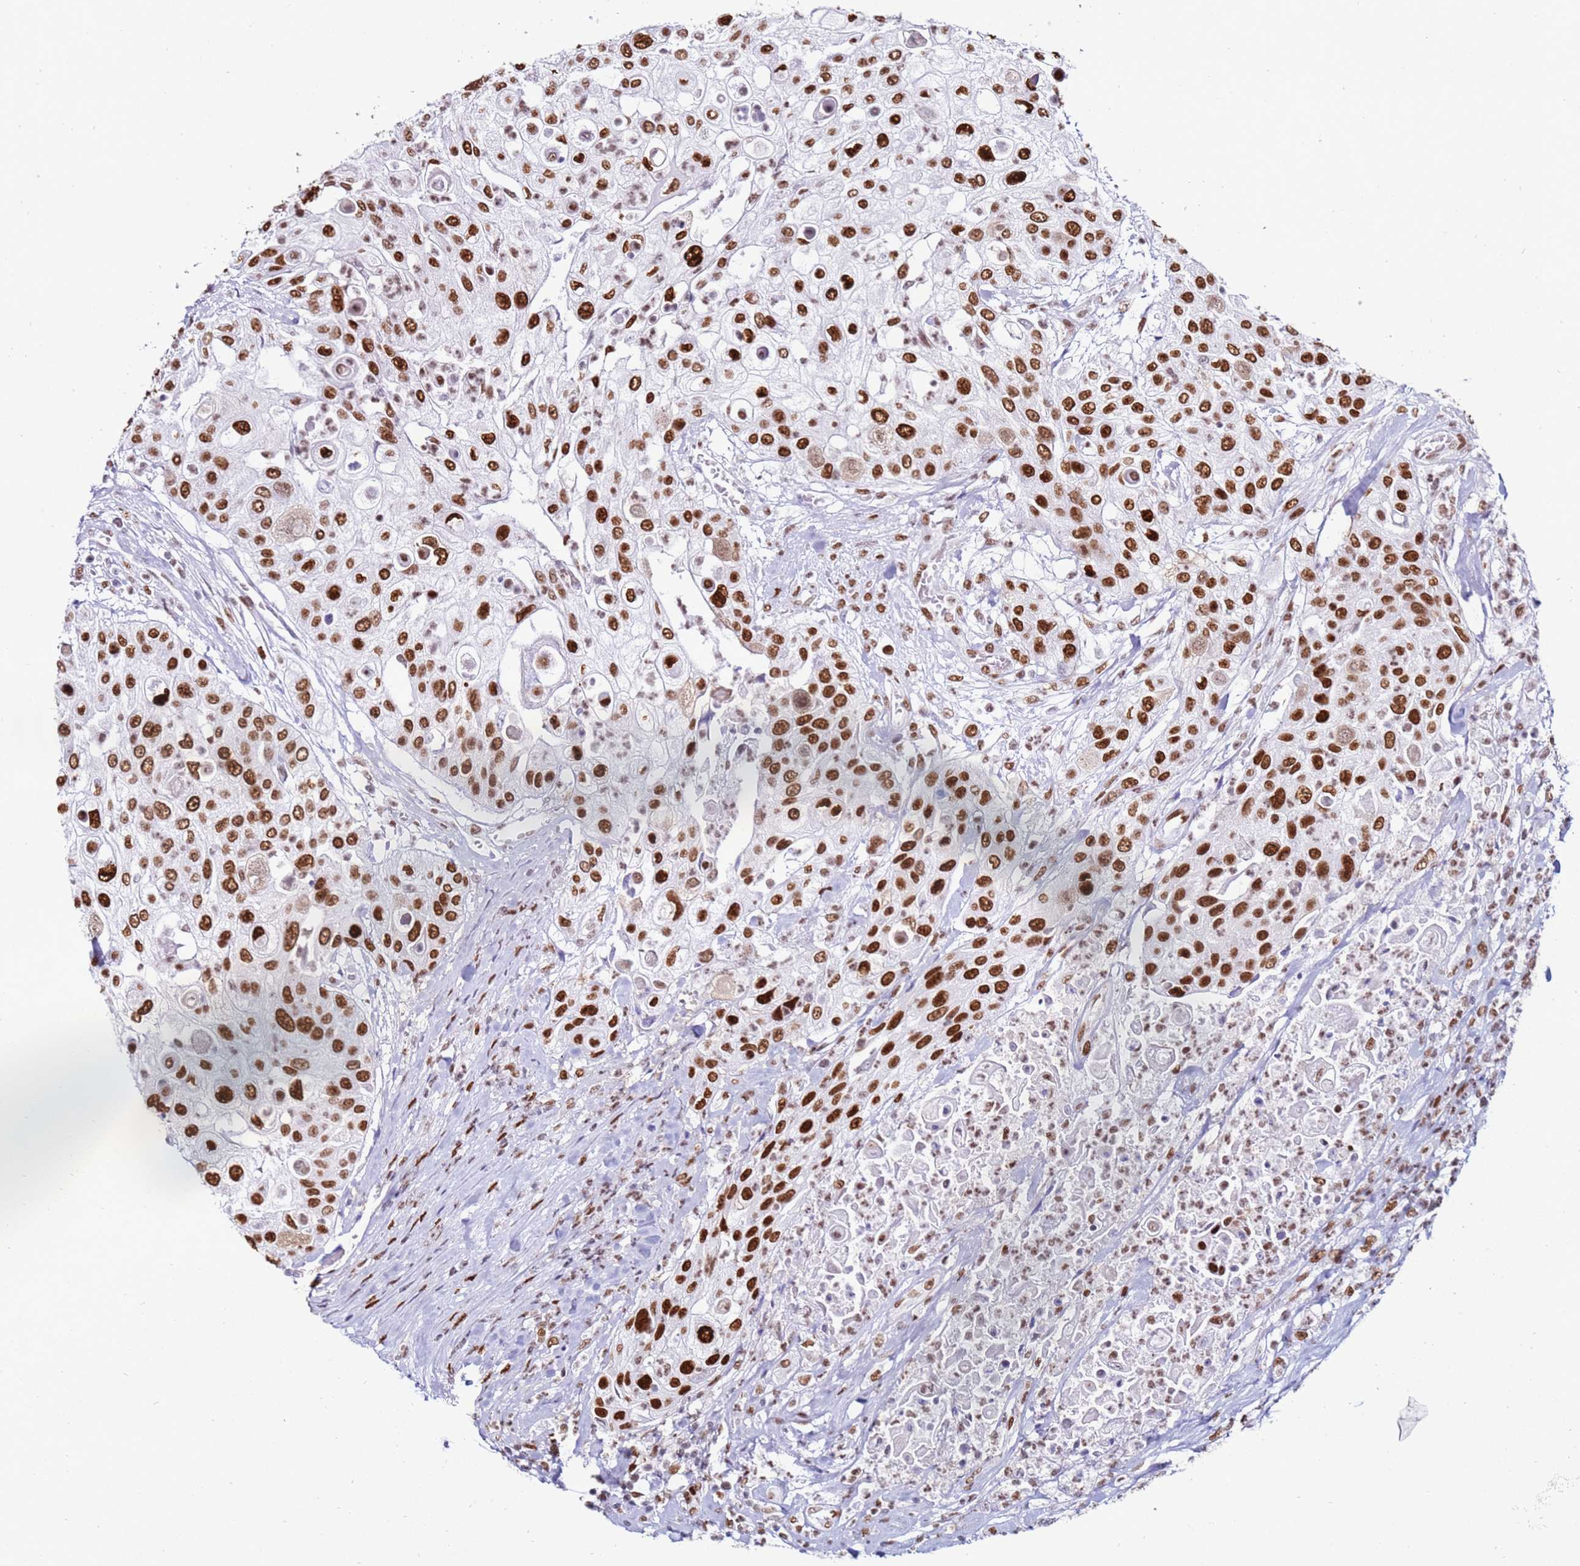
{"staining": {"intensity": "strong", "quantity": ">75%", "location": "nuclear"}, "tissue": "urothelial cancer", "cell_type": "Tumor cells", "image_type": "cancer", "snomed": [{"axis": "morphology", "description": "Urothelial carcinoma, High grade"}, {"axis": "topography", "description": "Urinary bladder"}], "caption": "A micrograph showing strong nuclear staining in approximately >75% of tumor cells in urothelial cancer, as visualized by brown immunohistochemical staining.", "gene": "KPNA4", "patient": {"sex": "female", "age": 79}}